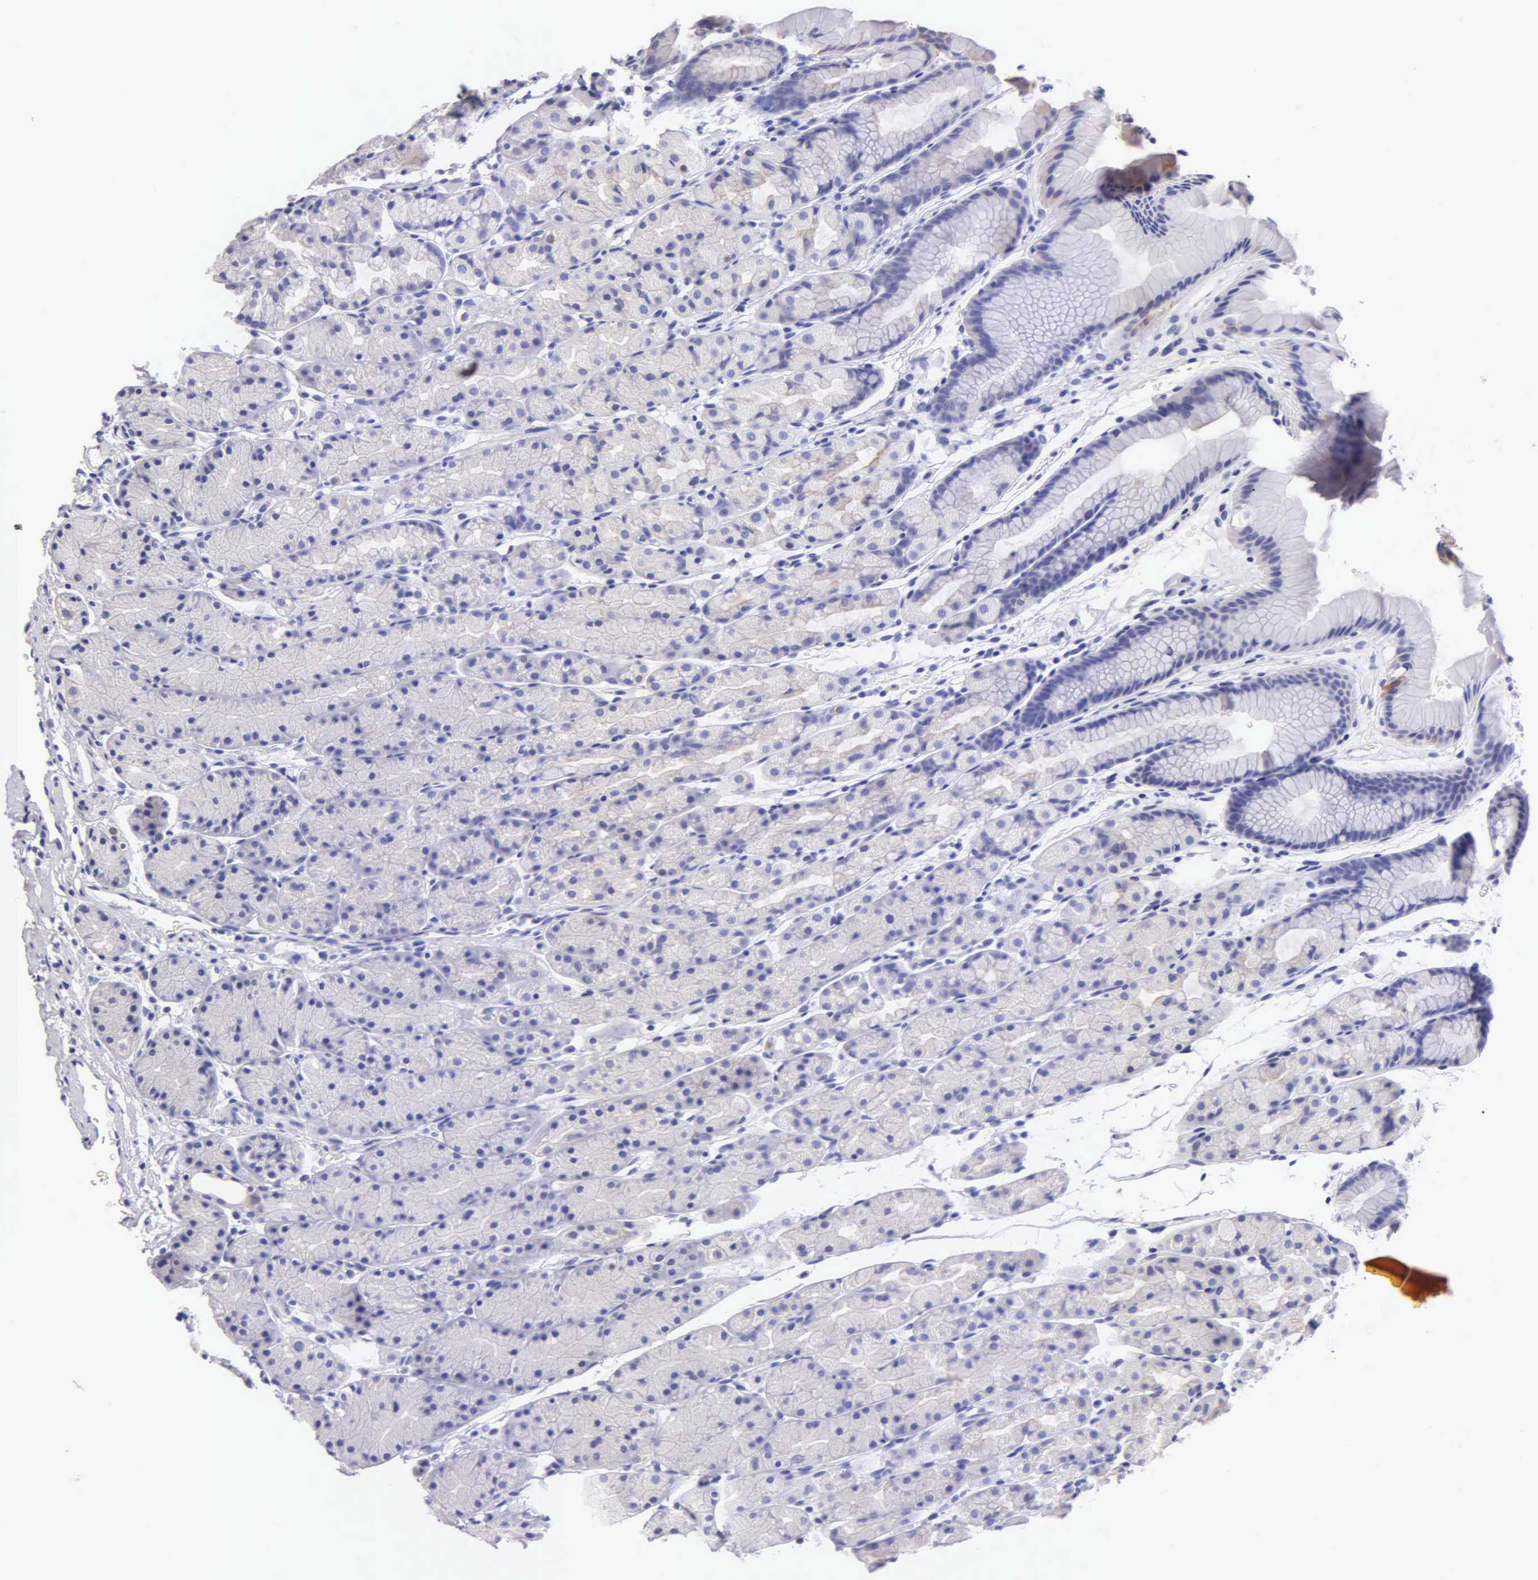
{"staining": {"intensity": "moderate", "quantity": "25%-75%", "location": "cytoplasmic/membranous"}, "tissue": "stomach", "cell_type": "Glandular cells", "image_type": "normal", "snomed": [{"axis": "morphology", "description": "Normal tissue, NOS"}, {"axis": "topography", "description": "Esophagus"}, {"axis": "topography", "description": "Stomach, upper"}], "caption": "Brown immunohistochemical staining in normal stomach shows moderate cytoplasmic/membranous staining in approximately 25%-75% of glandular cells.", "gene": "KRT17", "patient": {"sex": "male", "age": 47}}